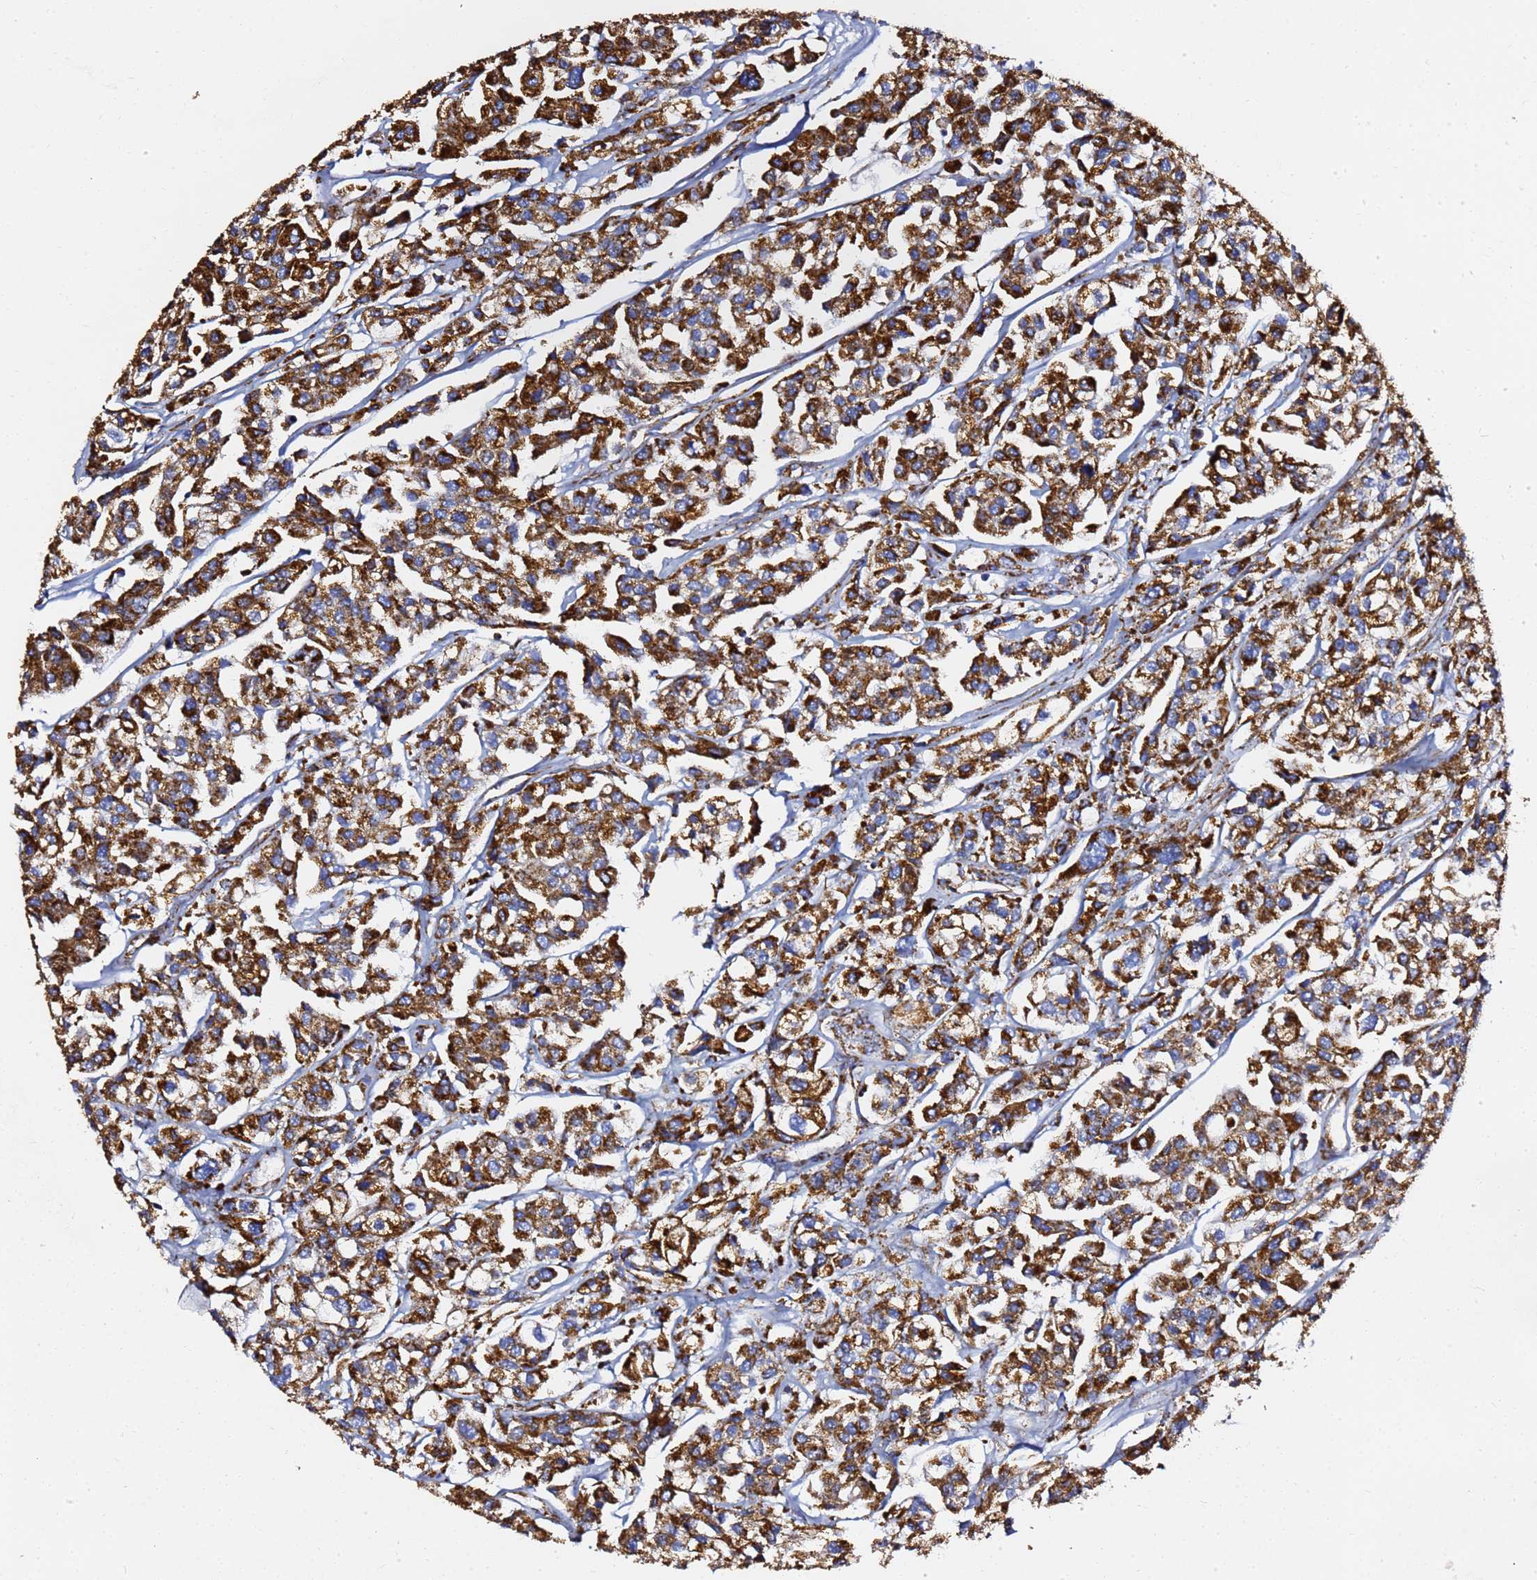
{"staining": {"intensity": "strong", "quantity": ">75%", "location": "cytoplasmic/membranous"}, "tissue": "urothelial cancer", "cell_type": "Tumor cells", "image_type": "cancer", "snomed": [{"axis": "morphology", "description": "Urothelial carcinoma, High grade"}, {"axis": "topography", "description": "Urinary bladder"}], "caption": "High-grade urothelial carcinoma stained for a protein demonstrates strong cytoplasmic/membranous positivity in tumor cells.", "gene": "PHB2", "patient": {"sex": "male", "age": 67}}